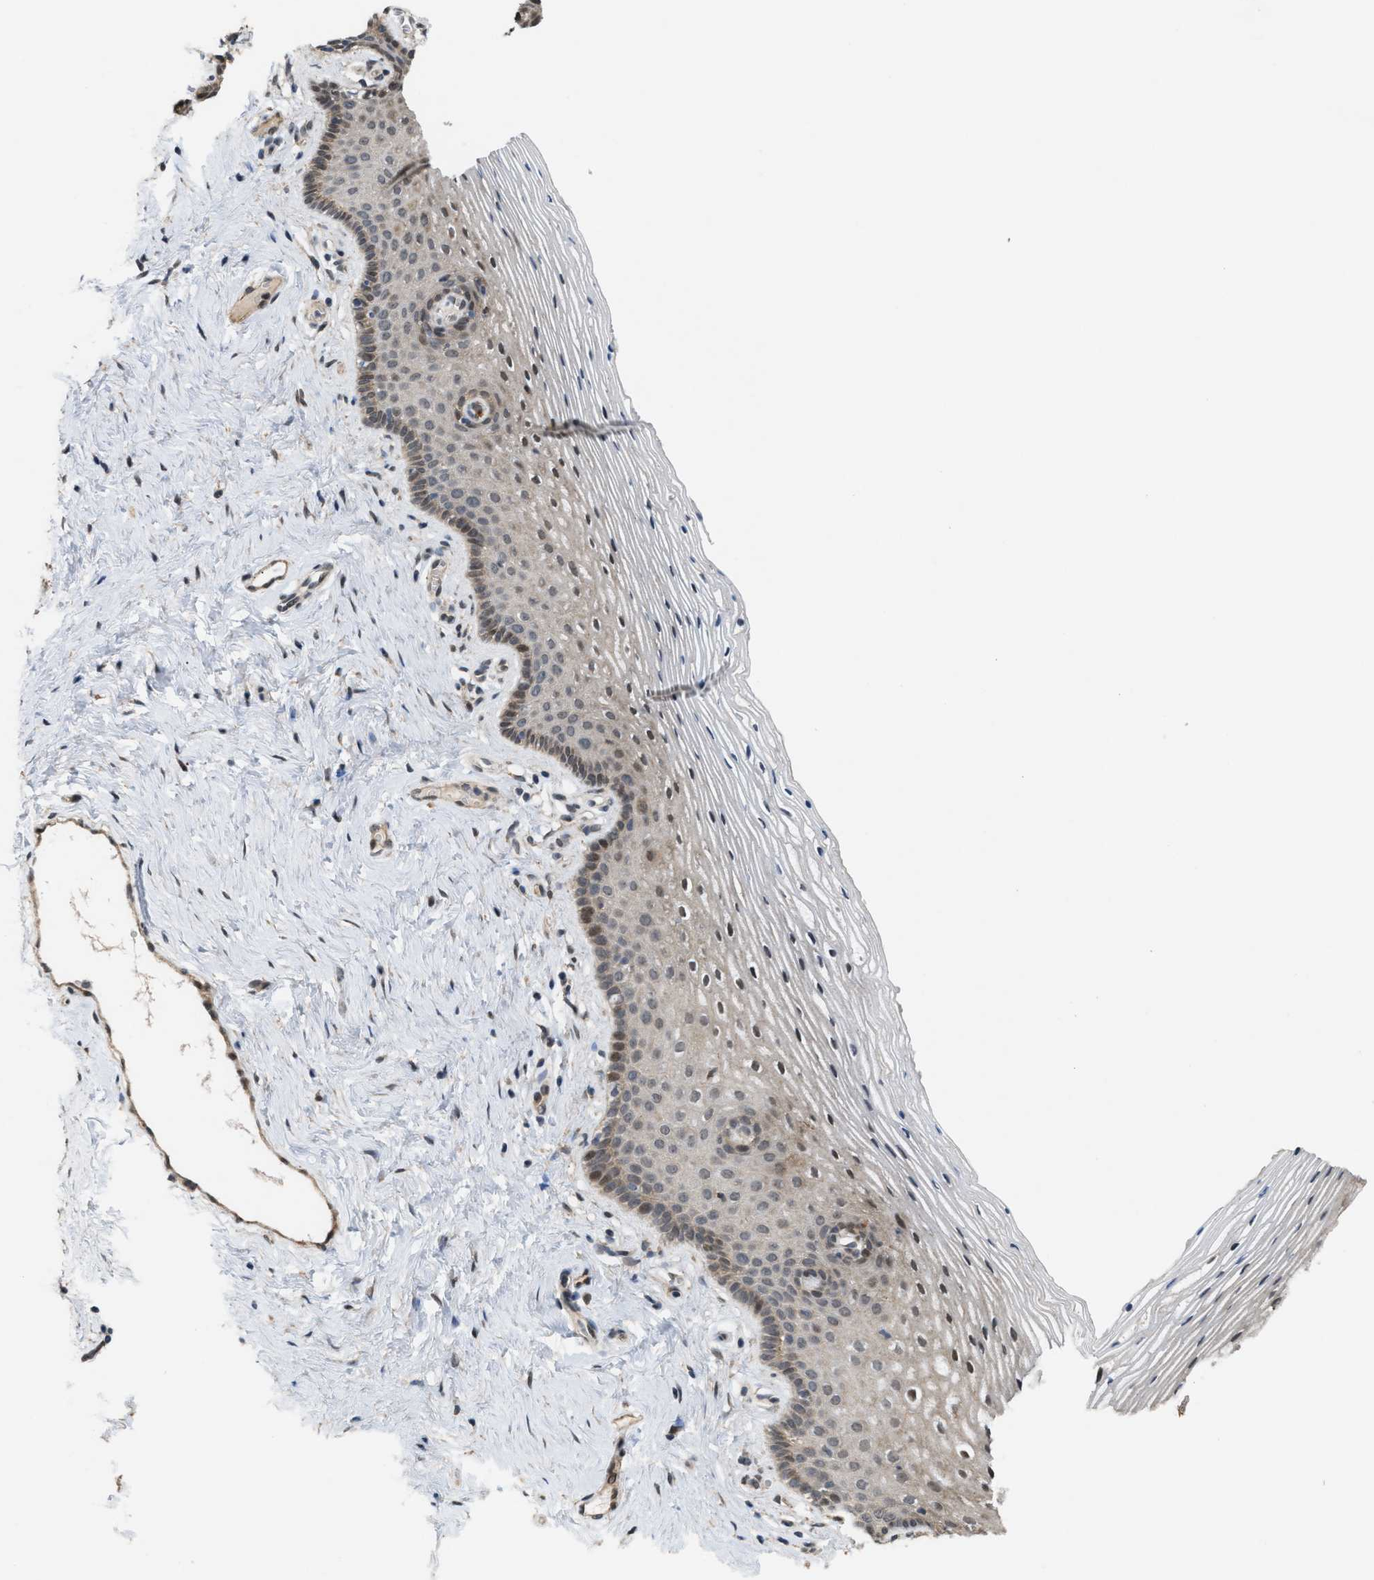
{"staining": {"intensity": "weak", "quantity": "25%-75%", "location": "cytoplasmic/membranous"}, "tissue": "vagina", "cell_type": "Squamous epithelial cells", "image_type": "normal", "snomed": [{"axis": "morphology", "description": "Normal tissue, NOS"}, {"axis": "topography", "description": "Vagina"}], "caption": "Vagina stained with a brown dye shows weak cytoplasmic/membranous positive positivity in approximately 25%-75% of squamous epithelial cells.", "gene": "MFSD6", "patient": {"sex": "female", "age": 32}}